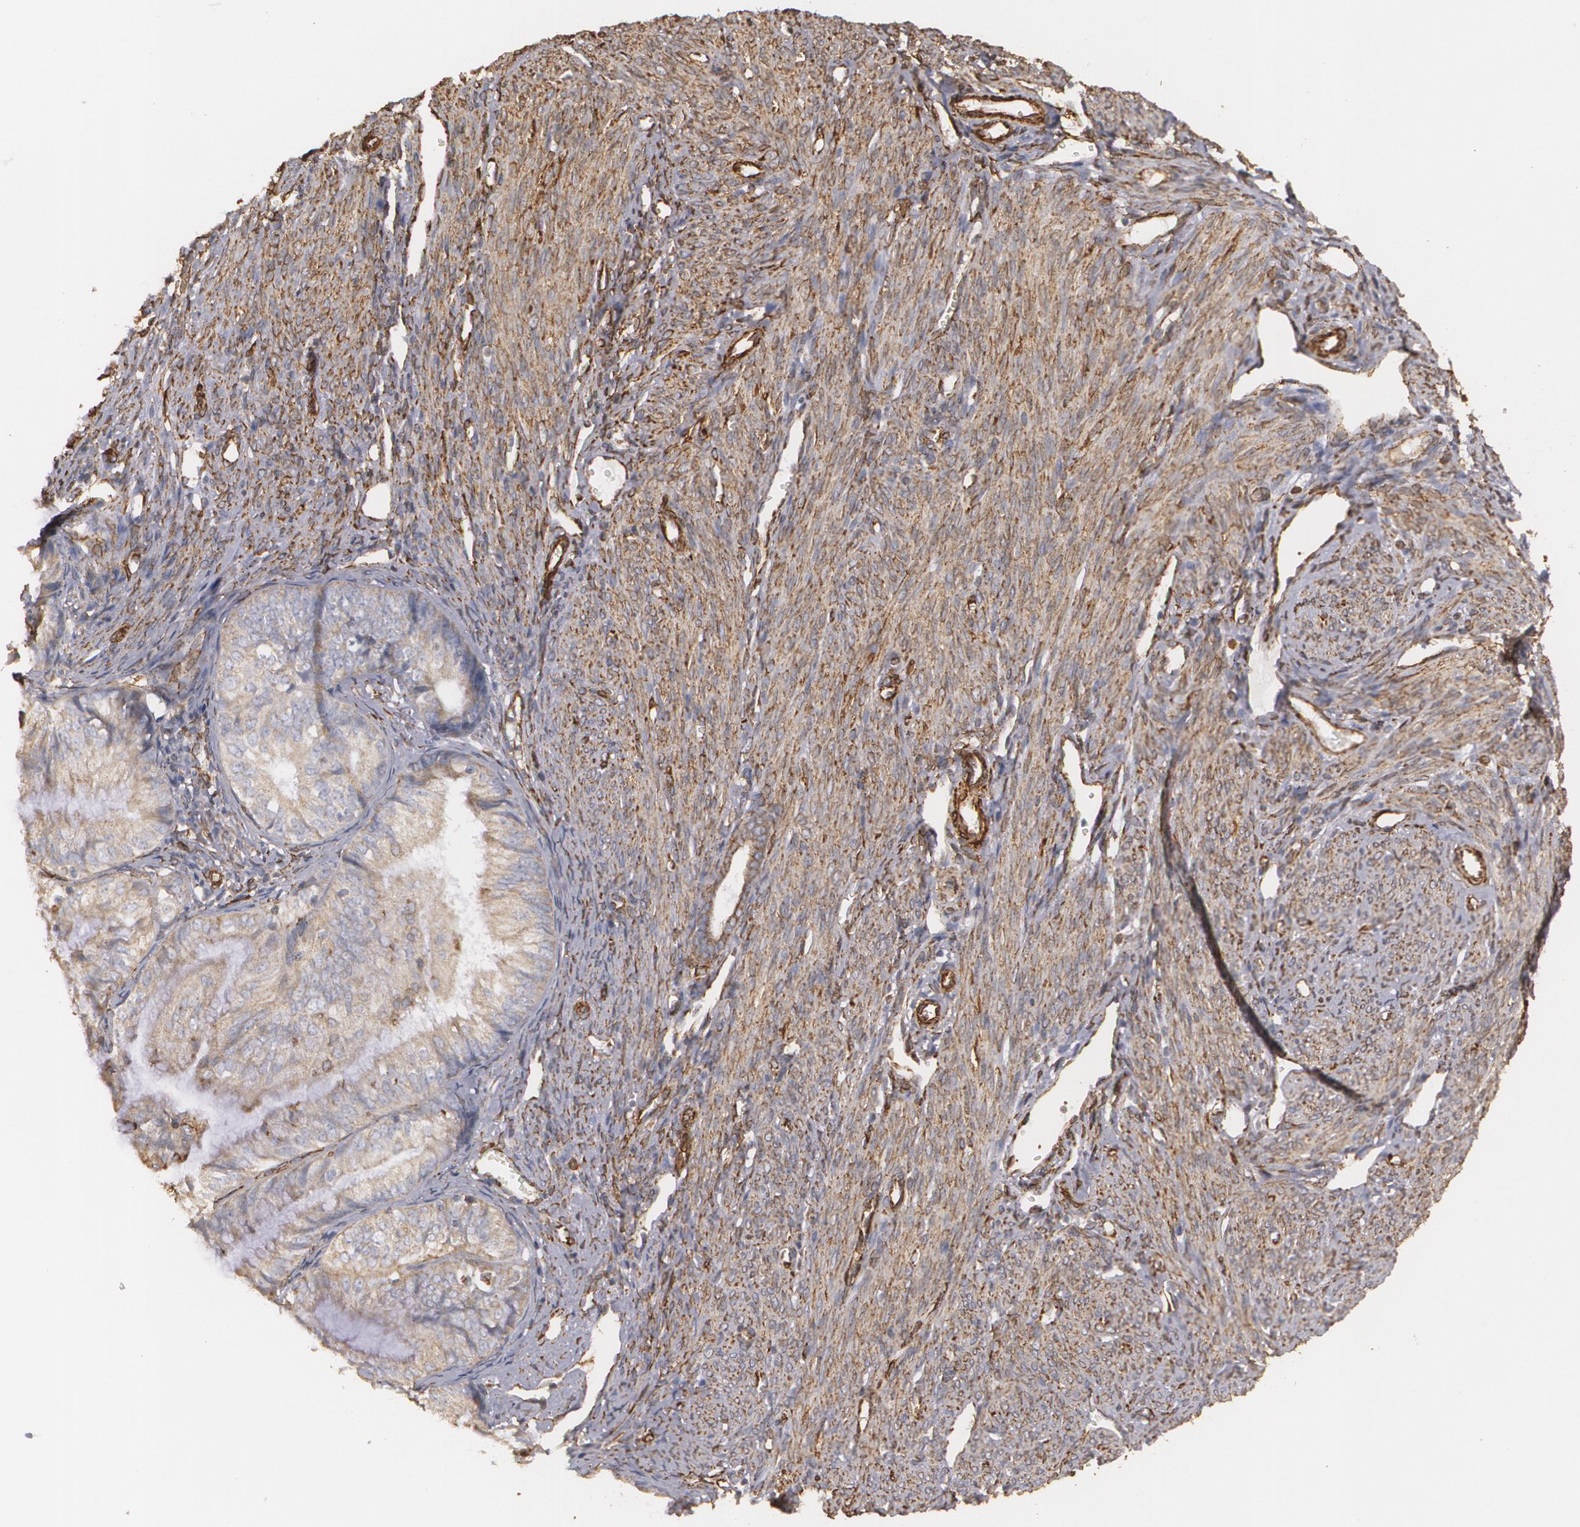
{"staining": {"intensity": "weak", "quantity": ">75%", "location": "cytoplasmic/membranous"}, "tissue": "endometrial cancer", "cell_type": "Tumor cells", "image_type": "cancer", "snomed": [{"axis": "morphology", "description": "Adenocarcinoma, NOS"}, {"axis": "topography", "description": "Endometrium"}], "caption": "IHC of human adenocarcinoma (endometrial) demonstrates low levels of weak cytoplasmic/membranous staining in about >75% of tumor cells.", "gene": "CYB5R3", "patient": {"sex": "female", "age": 66}}